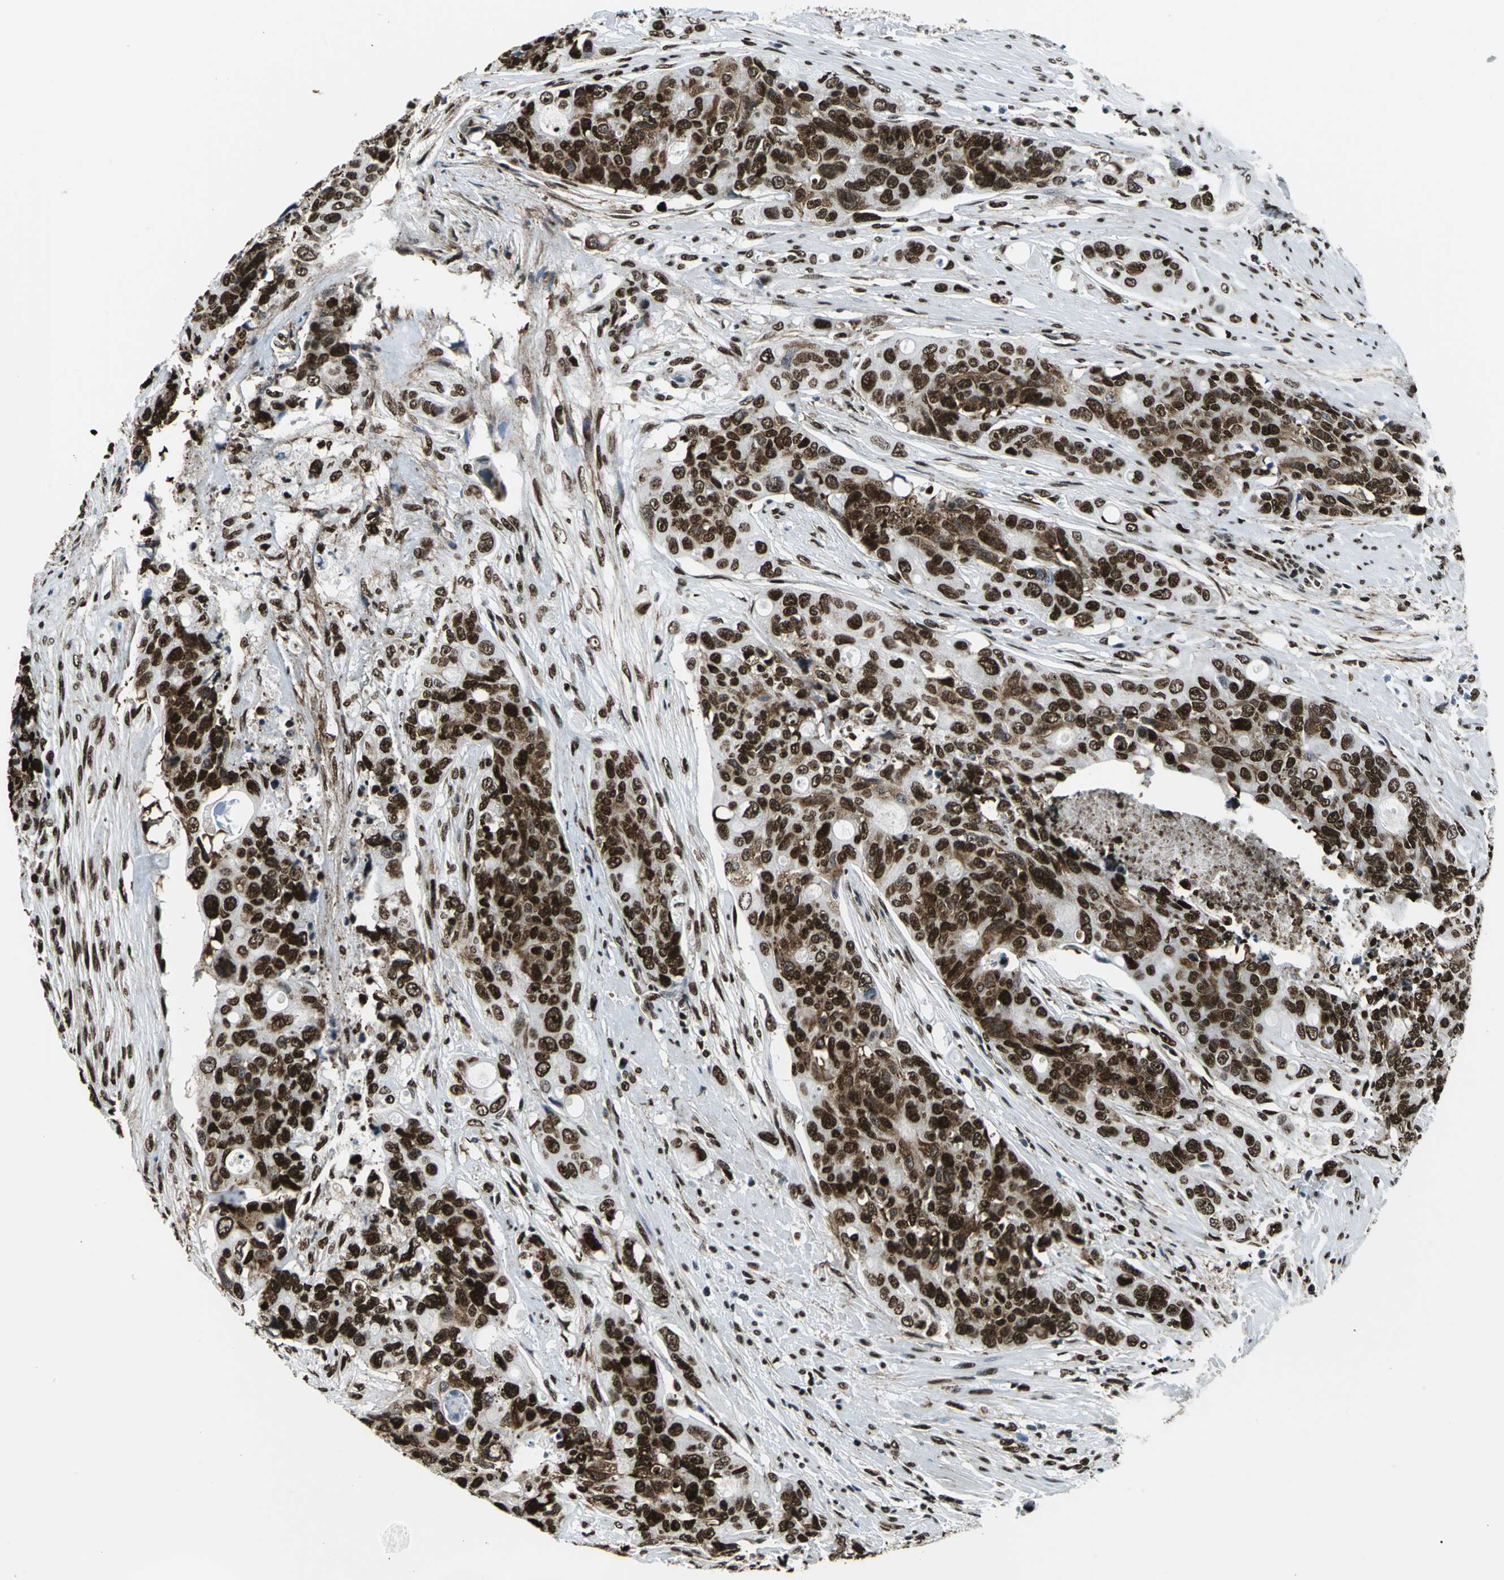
{"staining": {"intensity": "strong", "quantity": ">75%", "location": "cytoplasmic/membranous,nuclear"}, "tissue": "colorectal cancer", "cell_type": "Tumor cells", "image_type": "cancer", "snomed": [{"axis": "morphology", "description": "Adenocarcinoma, NOS"}, {"axis": "topography", "description": "Colon"}], "caption": "Immunohistochemical staining of colorectal adenocarcinoma displays high levels of strong cytoplasmic/membranous and nuclear staining in approximately >75% of tumor cells. Immunohistochemistry (ihc) stains the protein in brown and the nuclei are stained blue.", "gene": "APEX1", "patient": {"sex": "female", "age": 57}}